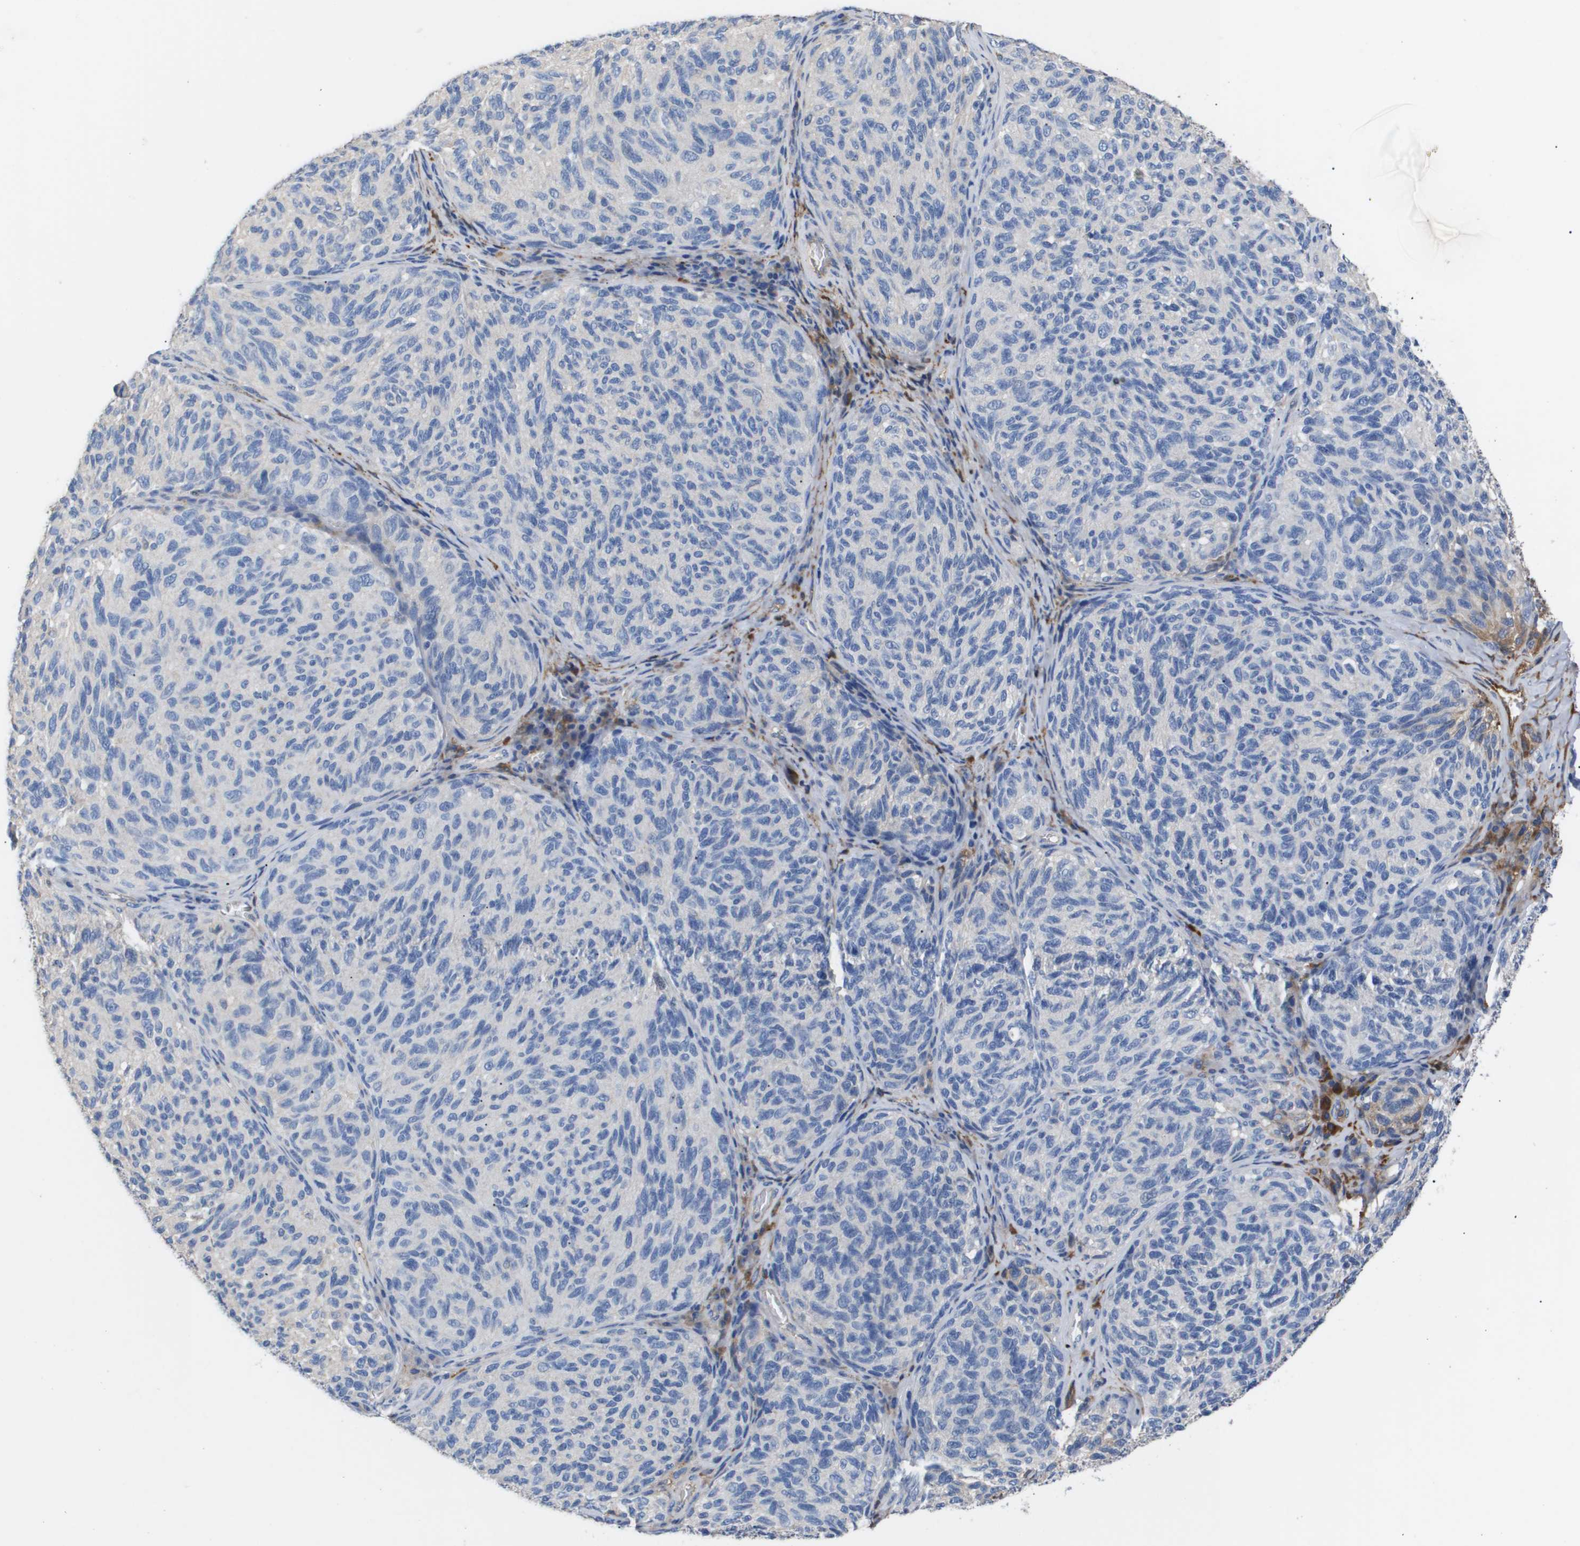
{"staining": {"intensity": "negative", "quantity": "none", "location": "none"}, "tissue": "melanoma", "cell_type": "Tumor cells", "image_type": "cancer", "snomed": [{"axis": "morphology", "description": "Malignant melanoma, NOS"}, {"axis": "topography", "description": "Skin"}], "caption": "High magnification brightfield microscopy of melanoma stained with DAB (brown) and counterstained with hematoxylin (blue): tumor cells show no significant expression.", "gene": "SERPINA6", "patient": {"sex": "female", "age": 73}}